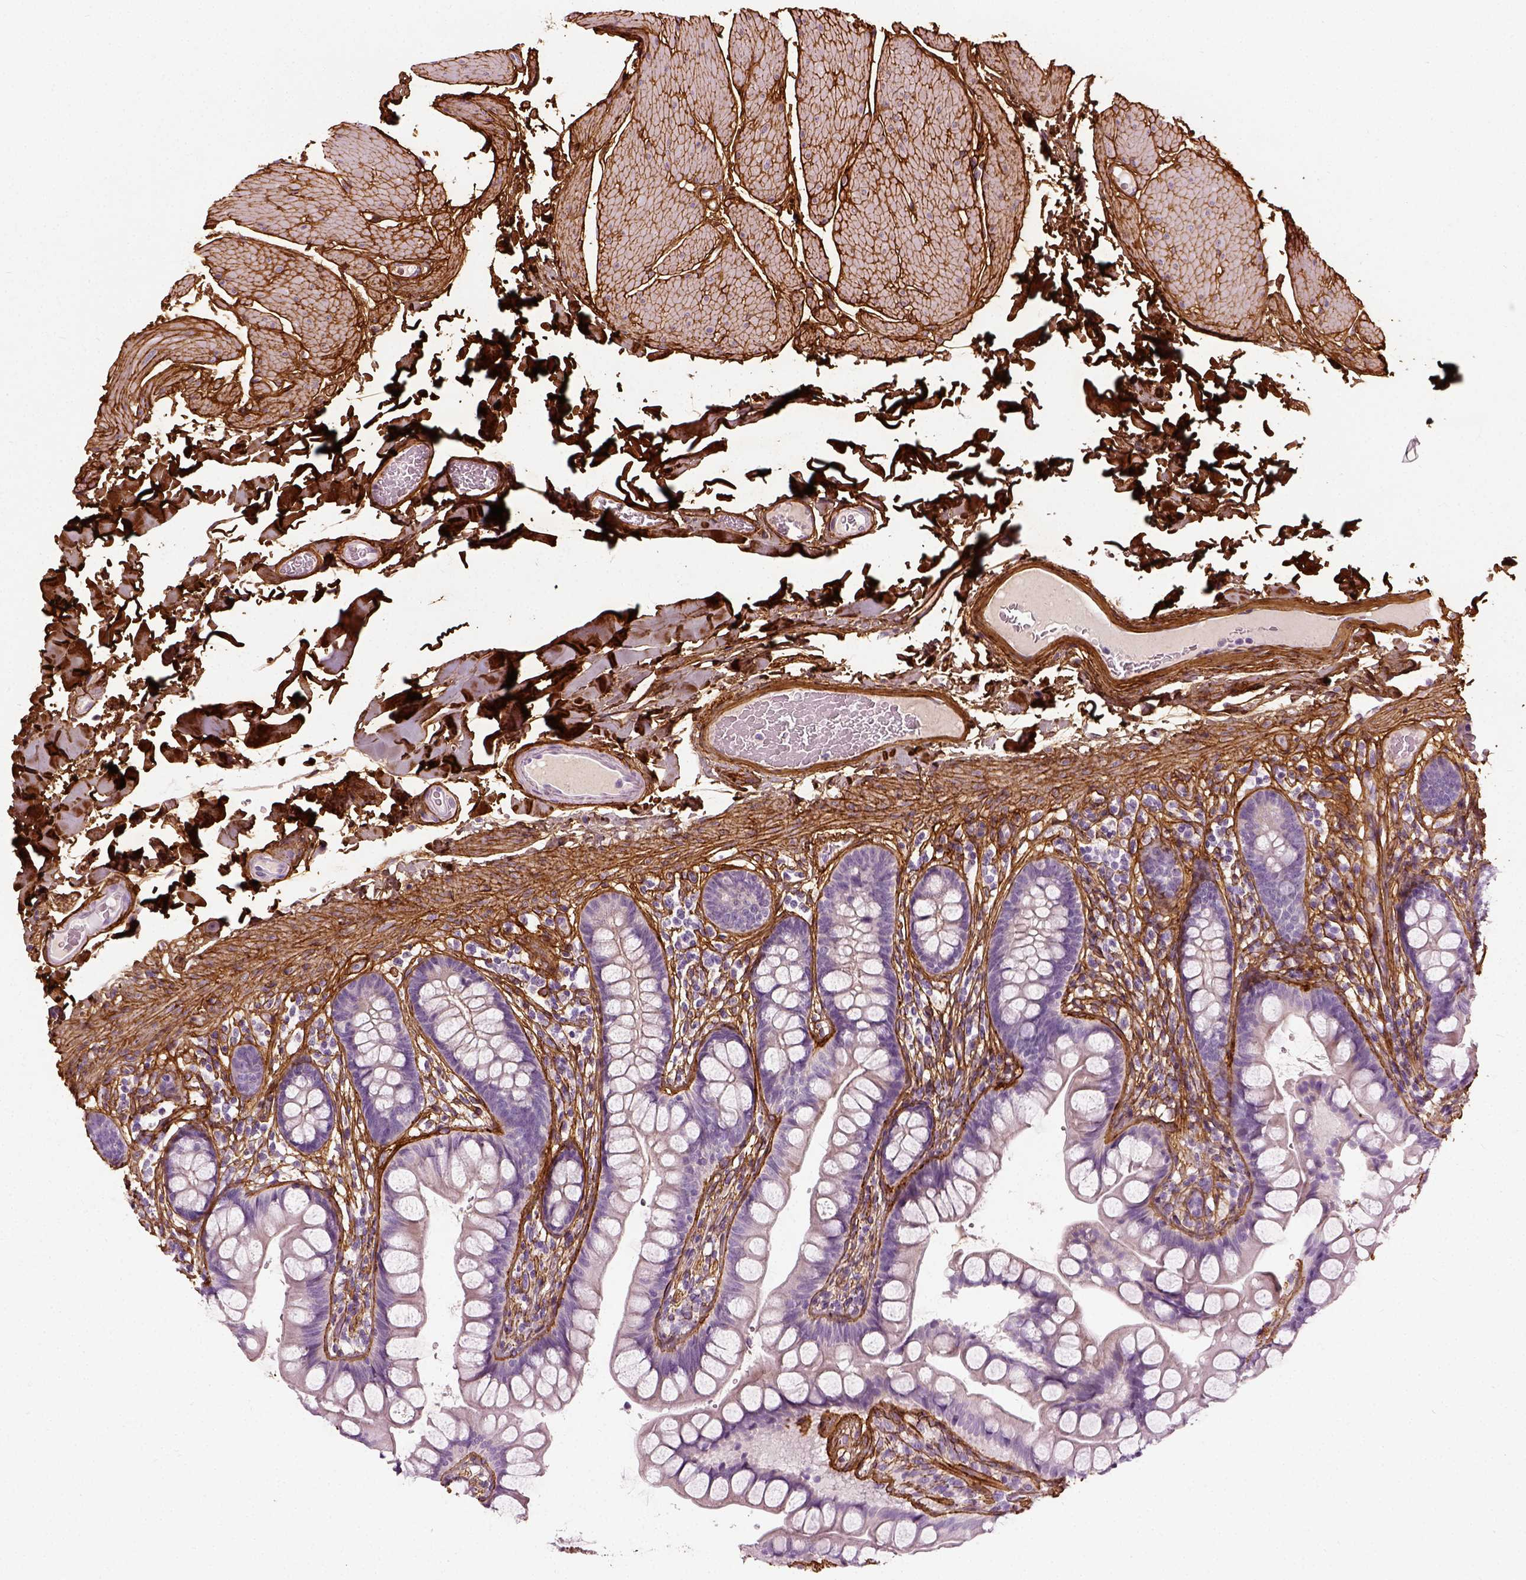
{"staining": {"intensity": "negative", "quantity": "none", "location": "none"}, "tissue": "small intestine", "cell_type": "Glandular cells", "image_type": "normal", "snomed": [{"axis": "morphology", "description": "Normal tissue, NOS"}, {"axis": "topography", "description": "Small intestine"}], "caption": "Immunohistochemical staining of normal human small intestine demonstrates no significant expression in glandular cells. The staining is performed using DAB (3,3'-diaminobenzidine) brown chromogen with nuclei counter-stained in using hematoxylin.", "gene": "COL6A2", "patient": {"sex": "male", "age": 70}}